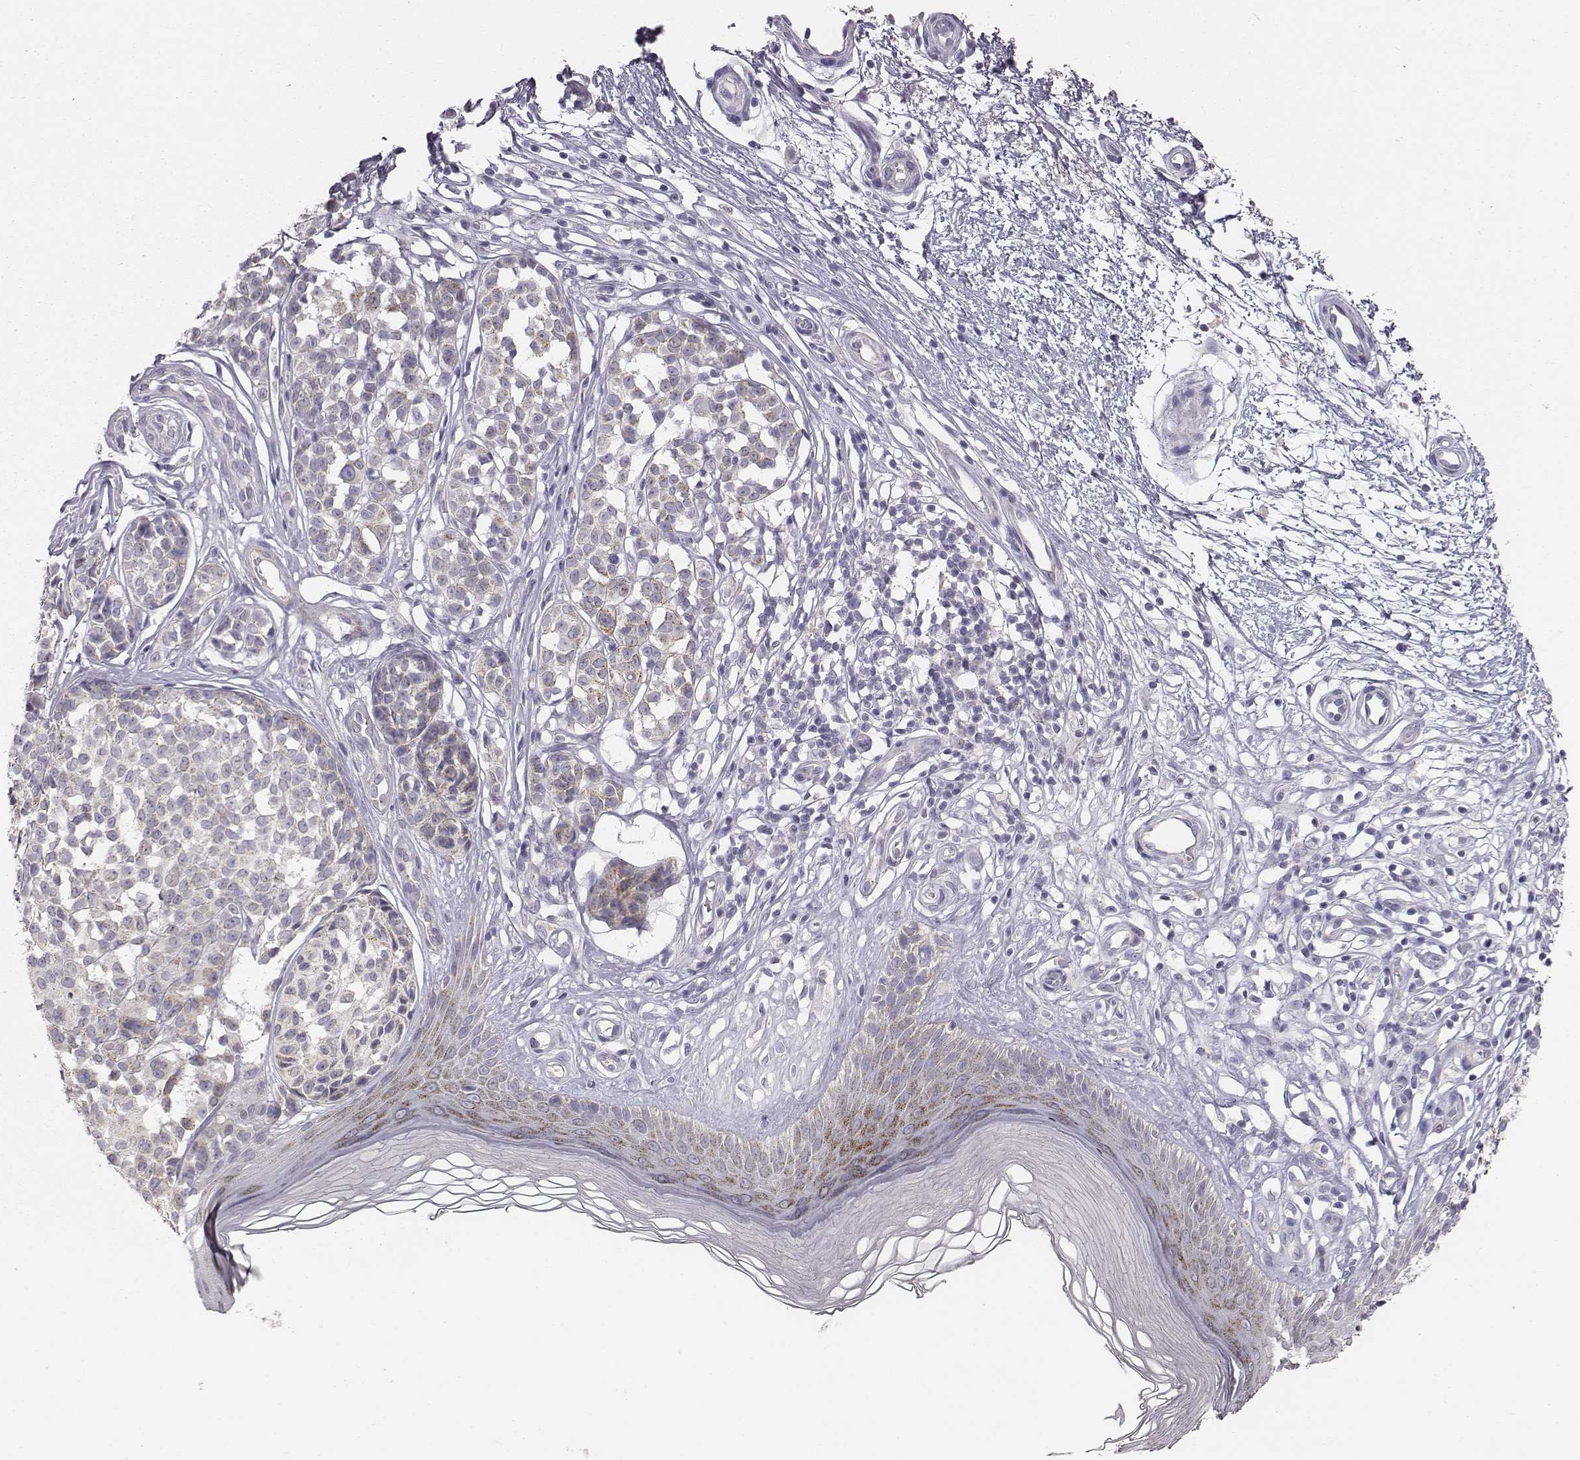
{"staining": {"intensity": "negative", "quantity": "none", "location": "none"}, "tissue": "melanoma", "cell_type": "Tumor cells", "image_type": "cancer", "snomed": [{"axis": "morphology", "description": "Malignant melanoma, NOS"}, {"axis": "topography", "description": "Skin"}], "caption": "Tumor cells show no significant protein staining in melanoma.", "gene": "ABCD3", "patient": {"sex": "female", "age": 90}}